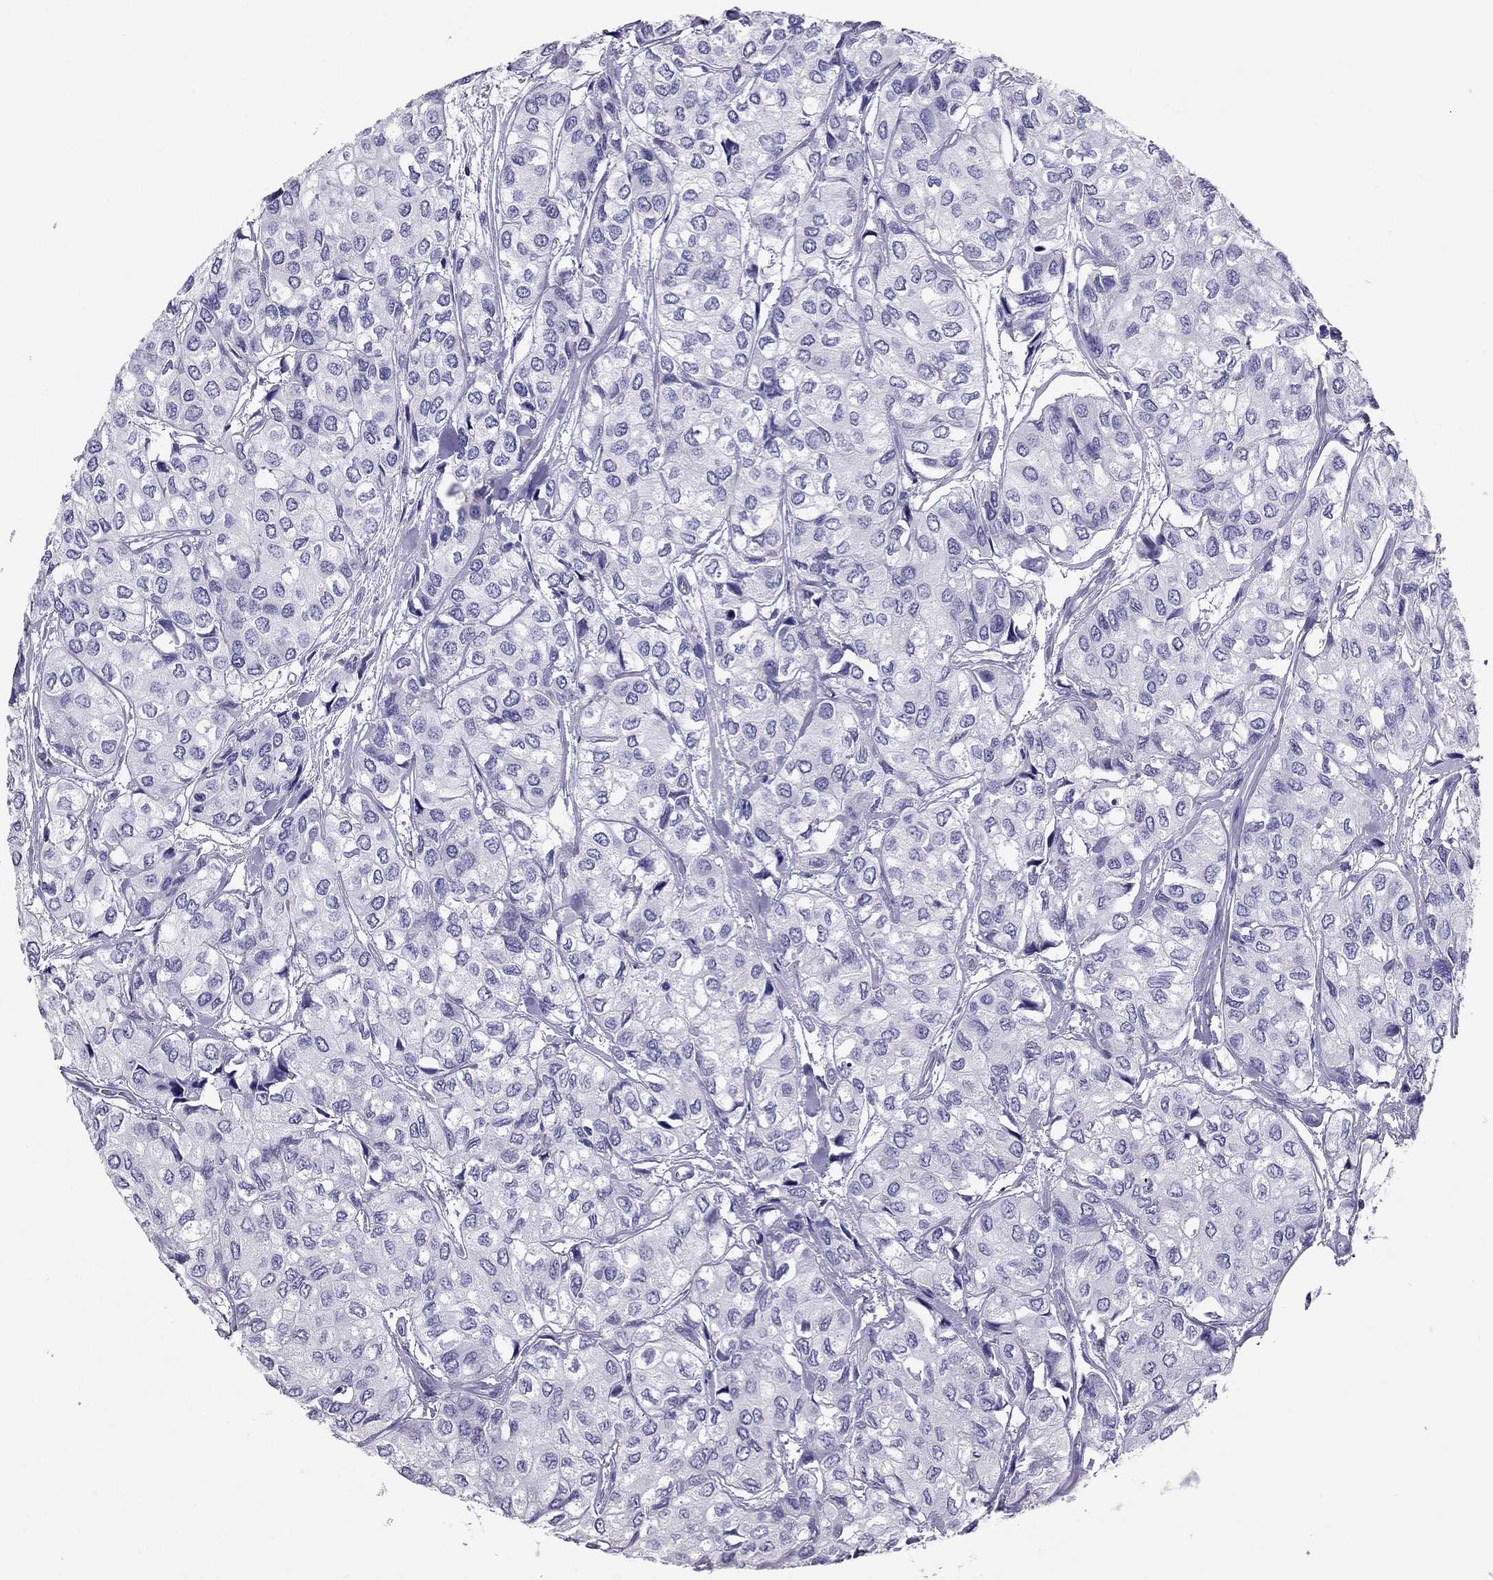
{"staining": {"intensity": "negative", "quantity": "none", "location": "none"}, "tissue": "urothelial cancer", "cell_type": "Tumor cells", "image_type": "cancer", "snomed": [{"axis": "morphology", "description": "Urothelial carcinoma, High grade"}, {"axis": "topography", "description": "Urinary bladder"}], "caption": "There is no significant expression in tumor cells of high-grade urothelial carcinoma.", "gene": "PDE6A", "patient": {"sex": "male", "age": 73}}